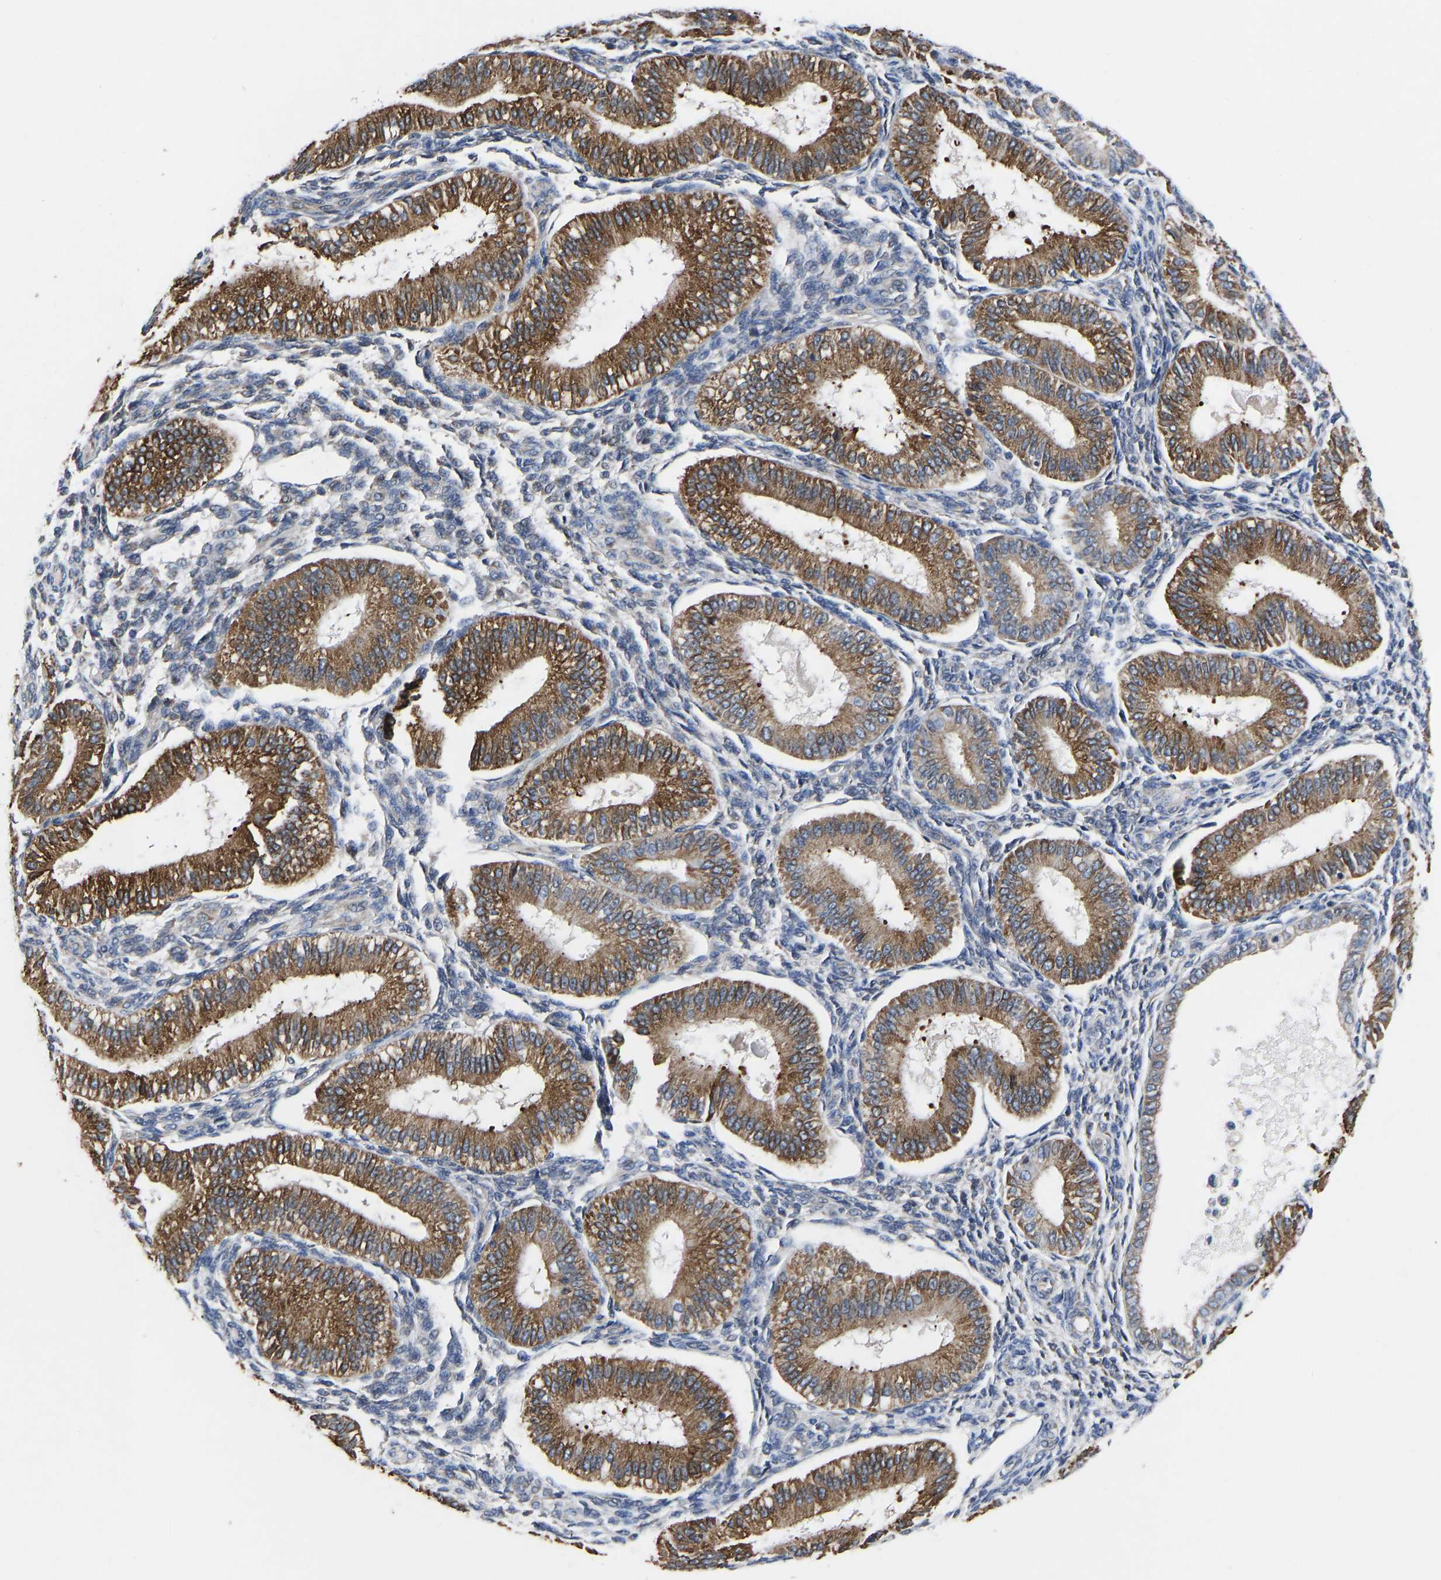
{"staining": {"intensity": "moderate", "quantity": "25%-75%", "location": "cytoplasmic/membranous"}, "tissue": "endometrium", "cell_type": "Cells in endometrial stroma", "image_type": "normal", "snomed": [{"axis": "morphology", "description": "Normal tissue, NOS"}, {"axis": "topography", "description": "Endometrium"}], "caption": "A brown stain labels moderate cytoplasmic/membranous staining of a protein in cells in endometrial stroma of unremarkable endometrium. The protein of interest is shown in brown color, while the nuclei are stained blue.", "gene": "FRRS1", "patient": {"sex": "female", "age": 39}}